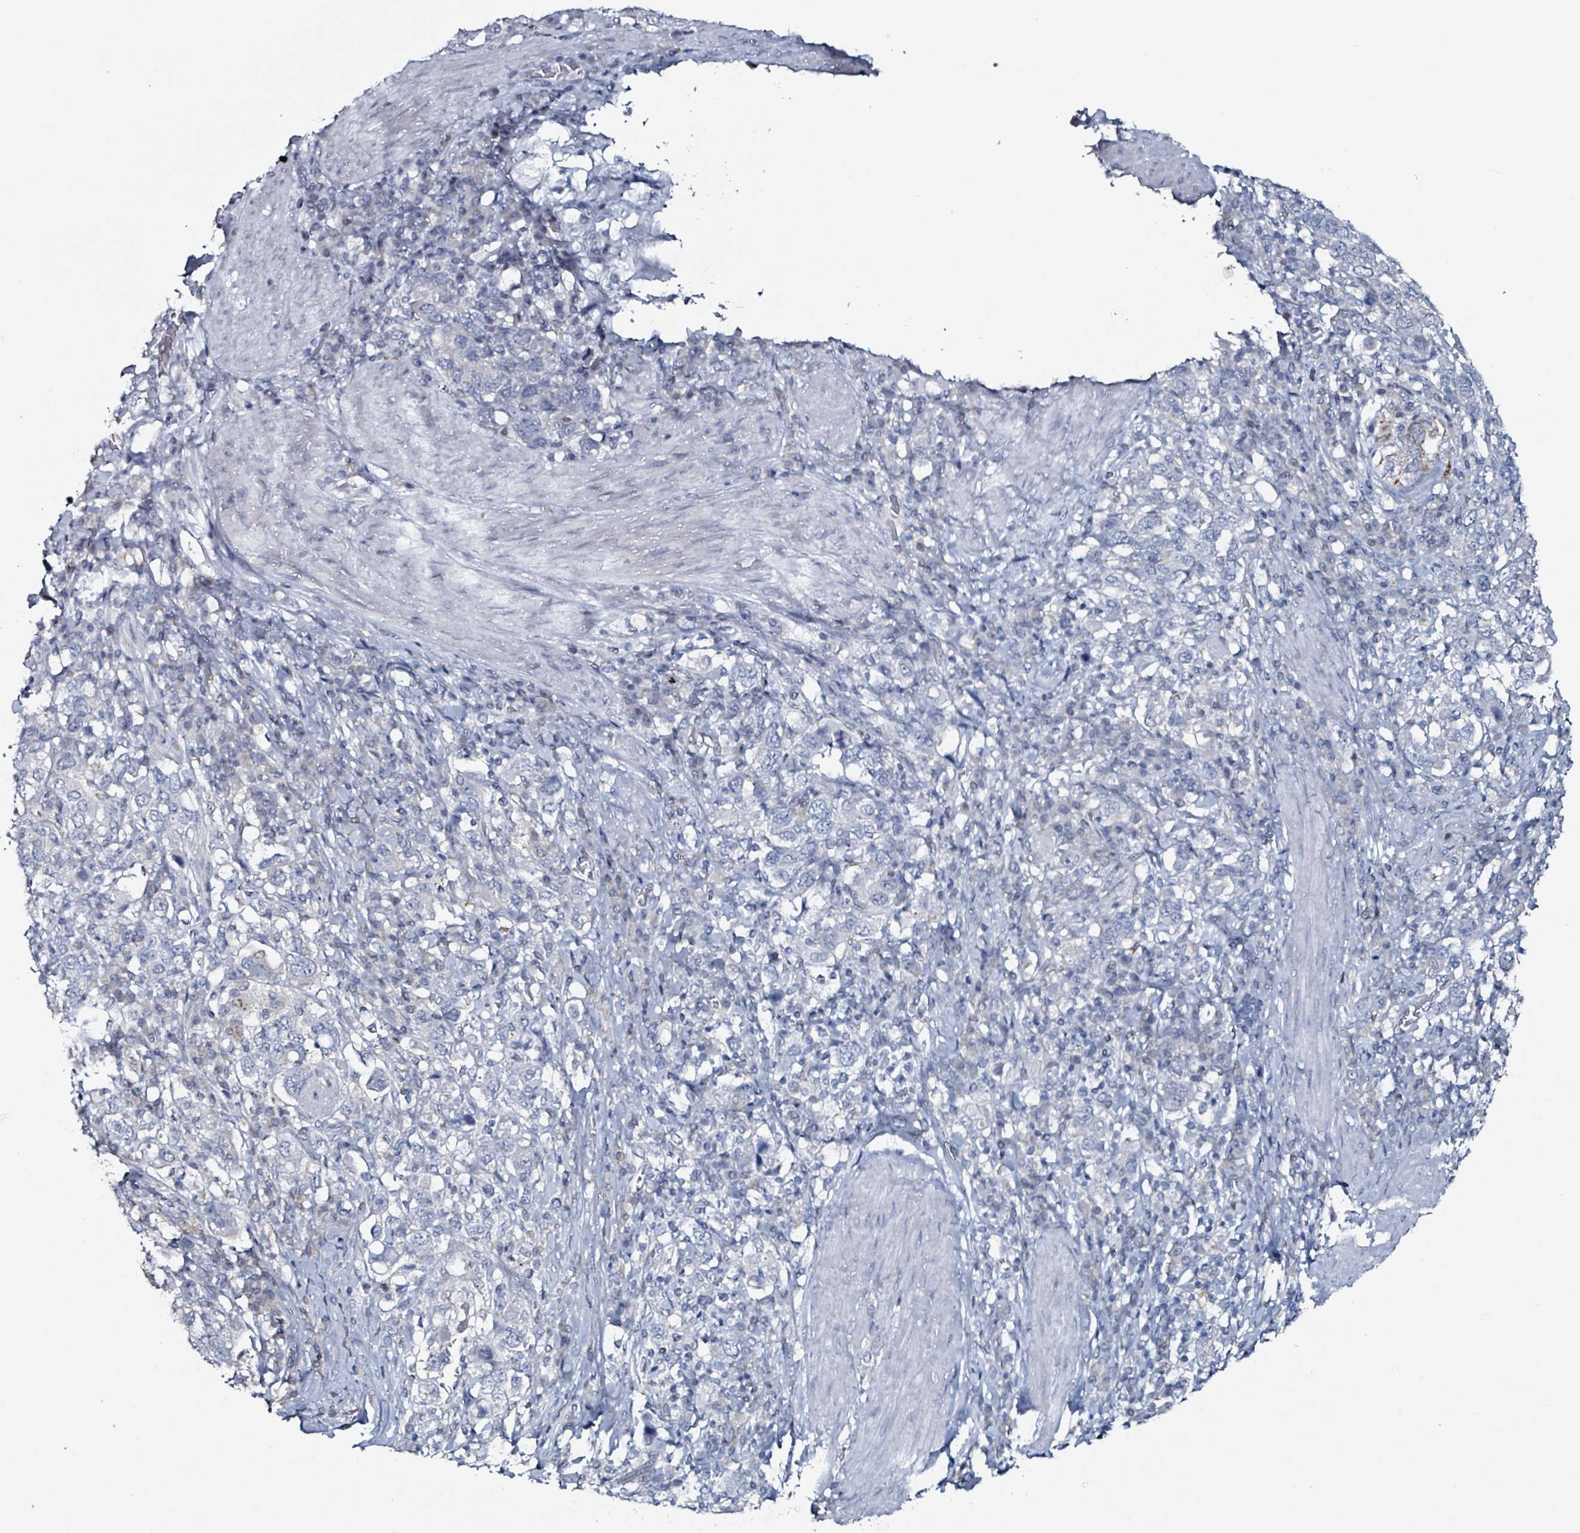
{"staining": {"intensity": "negative", "quantity": "none", "location": "none"}, "tissue": "stomach cancer", "cell_type": "Tumor cells", "image_type": "cancer", "snomed": [{"axis": "morphology", "description": "Adenocarcinoma, NOS"}, {"axis": "topography", "description": "Stomach, upper"}, {"axis": "topography", "description": "Stomach"}], "caption": "DAB (3,3'-diaminobenzidine) immunohistochemical staining of human stomach adenocarcinoma exhibits no significant expression in tumor cells.", "gene": "B3GAT3", "patient": {"sex": "male", "age": 62}}